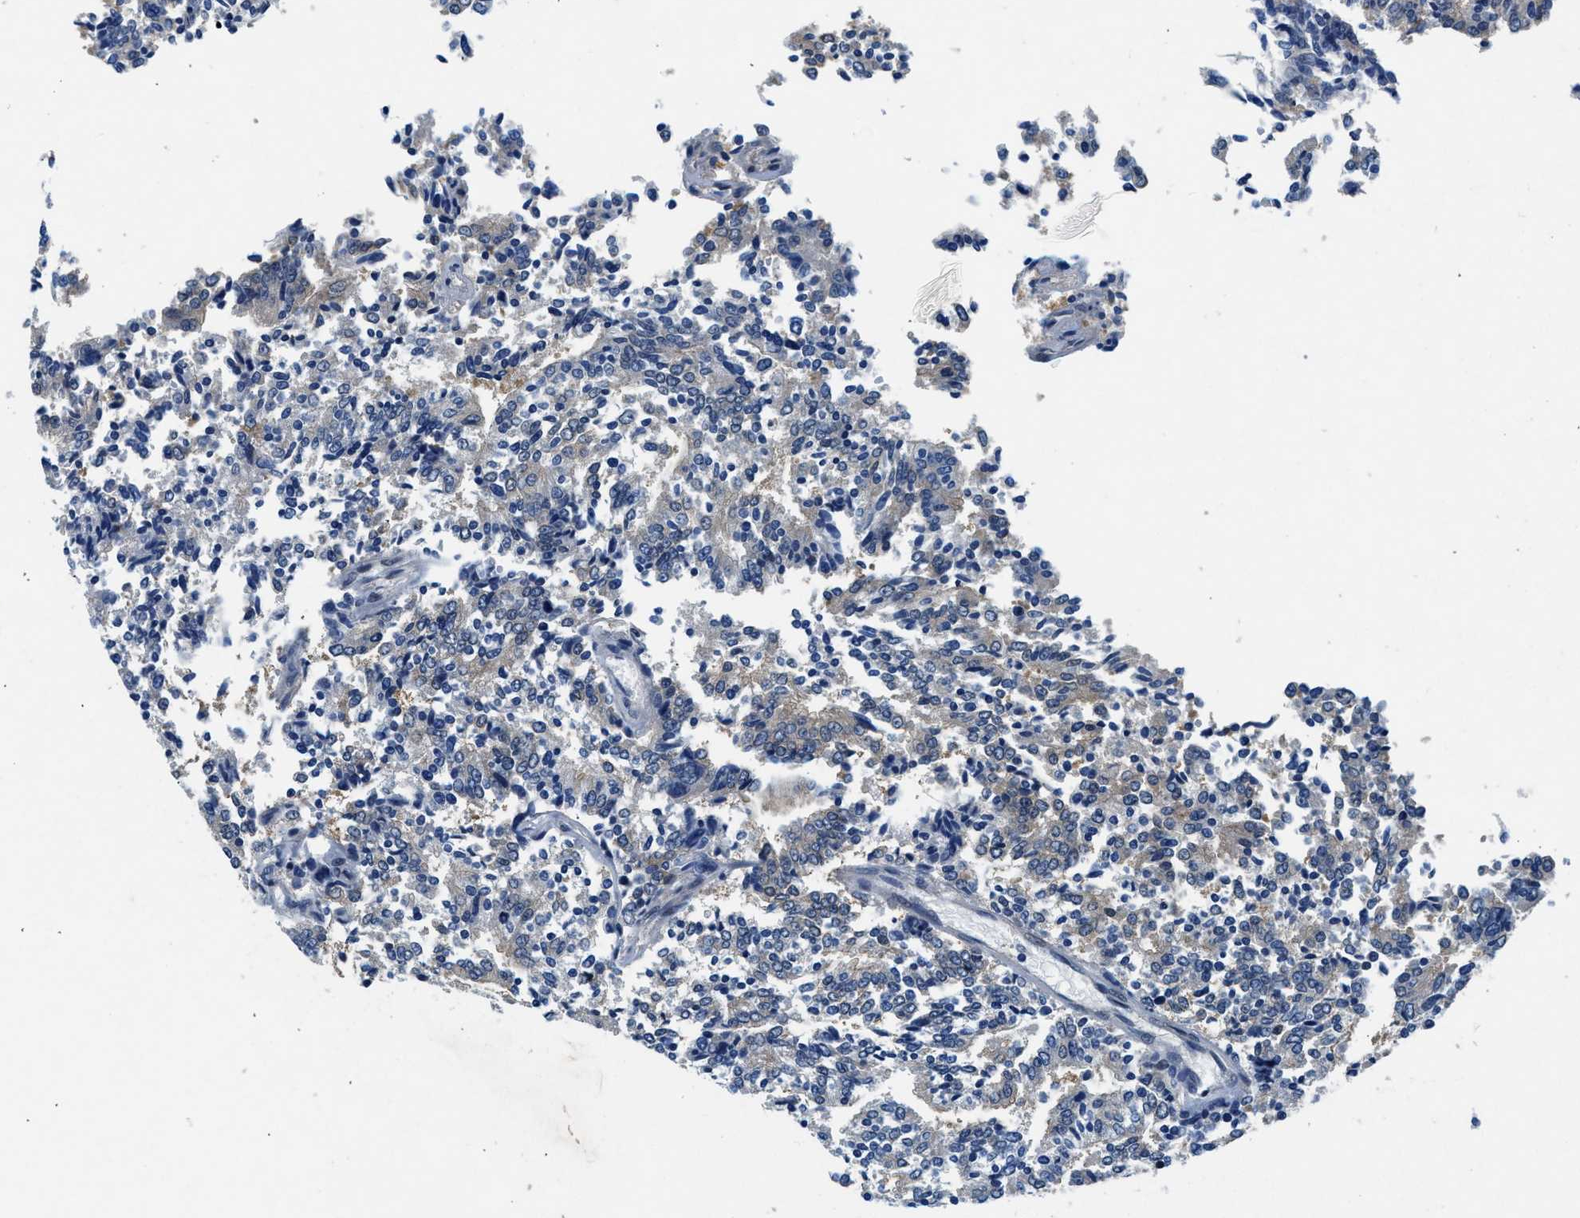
{"staining": {"intensity": "negative", "quantity": "none", "location": "none"}, "tissue": "prostate cancer", "cell_type": "Tumor cells", "image_type": "cancer", "snomed": [{"axis": "morphology", "description": "Normal tissue, NOS"}, {"axis": "morphology", "description": "Adenocarcinoma, High grade"}, {"axis": "topography", "description": "Prostate"}, {"axis": "topography", "description": "Seminal veicle"}], "caption": "Tumor cells show no significant protein expression in high-grade adenocarcinoma (prostate).", "gene": "COPS2", "patient": {"sex": "male", "age": 55}}